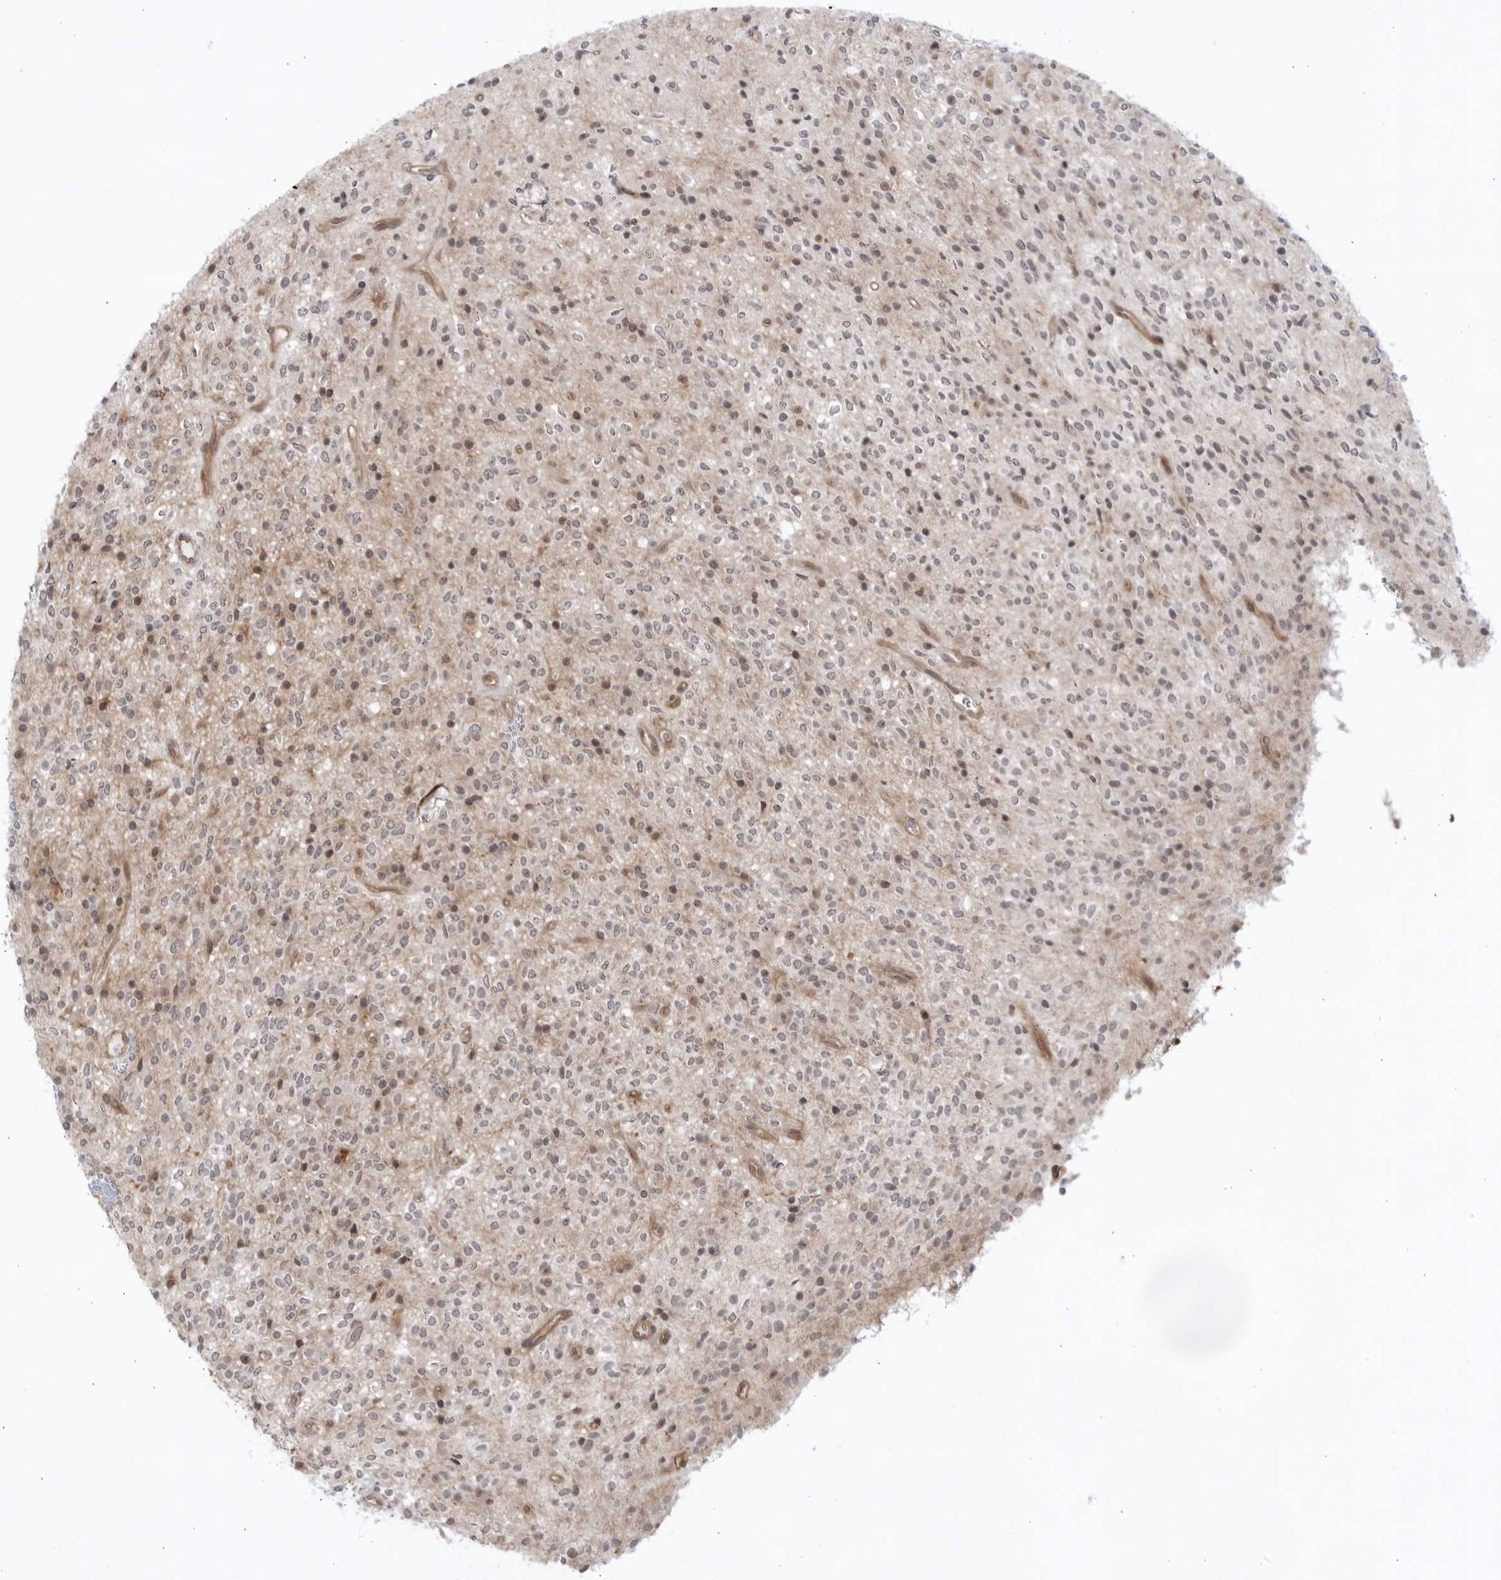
{"staining": {"intensity": "weak", "quantity": "25%-75%", "location": "cytoplasmic/membranous,nuclear"}, "tissue": "glioma", "cell_type": "Tumor cells", "image_type": "cancer", "snomed": [{"axis": "morphology", "description": "Glioma, malignant, High grade"}, {"axis": "topography", "description": "Brain"}], "caption": "Tumor cells show weak cytoplasmic/membranous and nuclear positivity in about 25%-75% of cells in high-grade glioma (malignant). (DAB (3,3'-diaminobenzidine) = brown stain, brightfield microscopy at high magnification).", "gene": "ITGB3BP", "patient": {"sex": "male", "age": 34}}